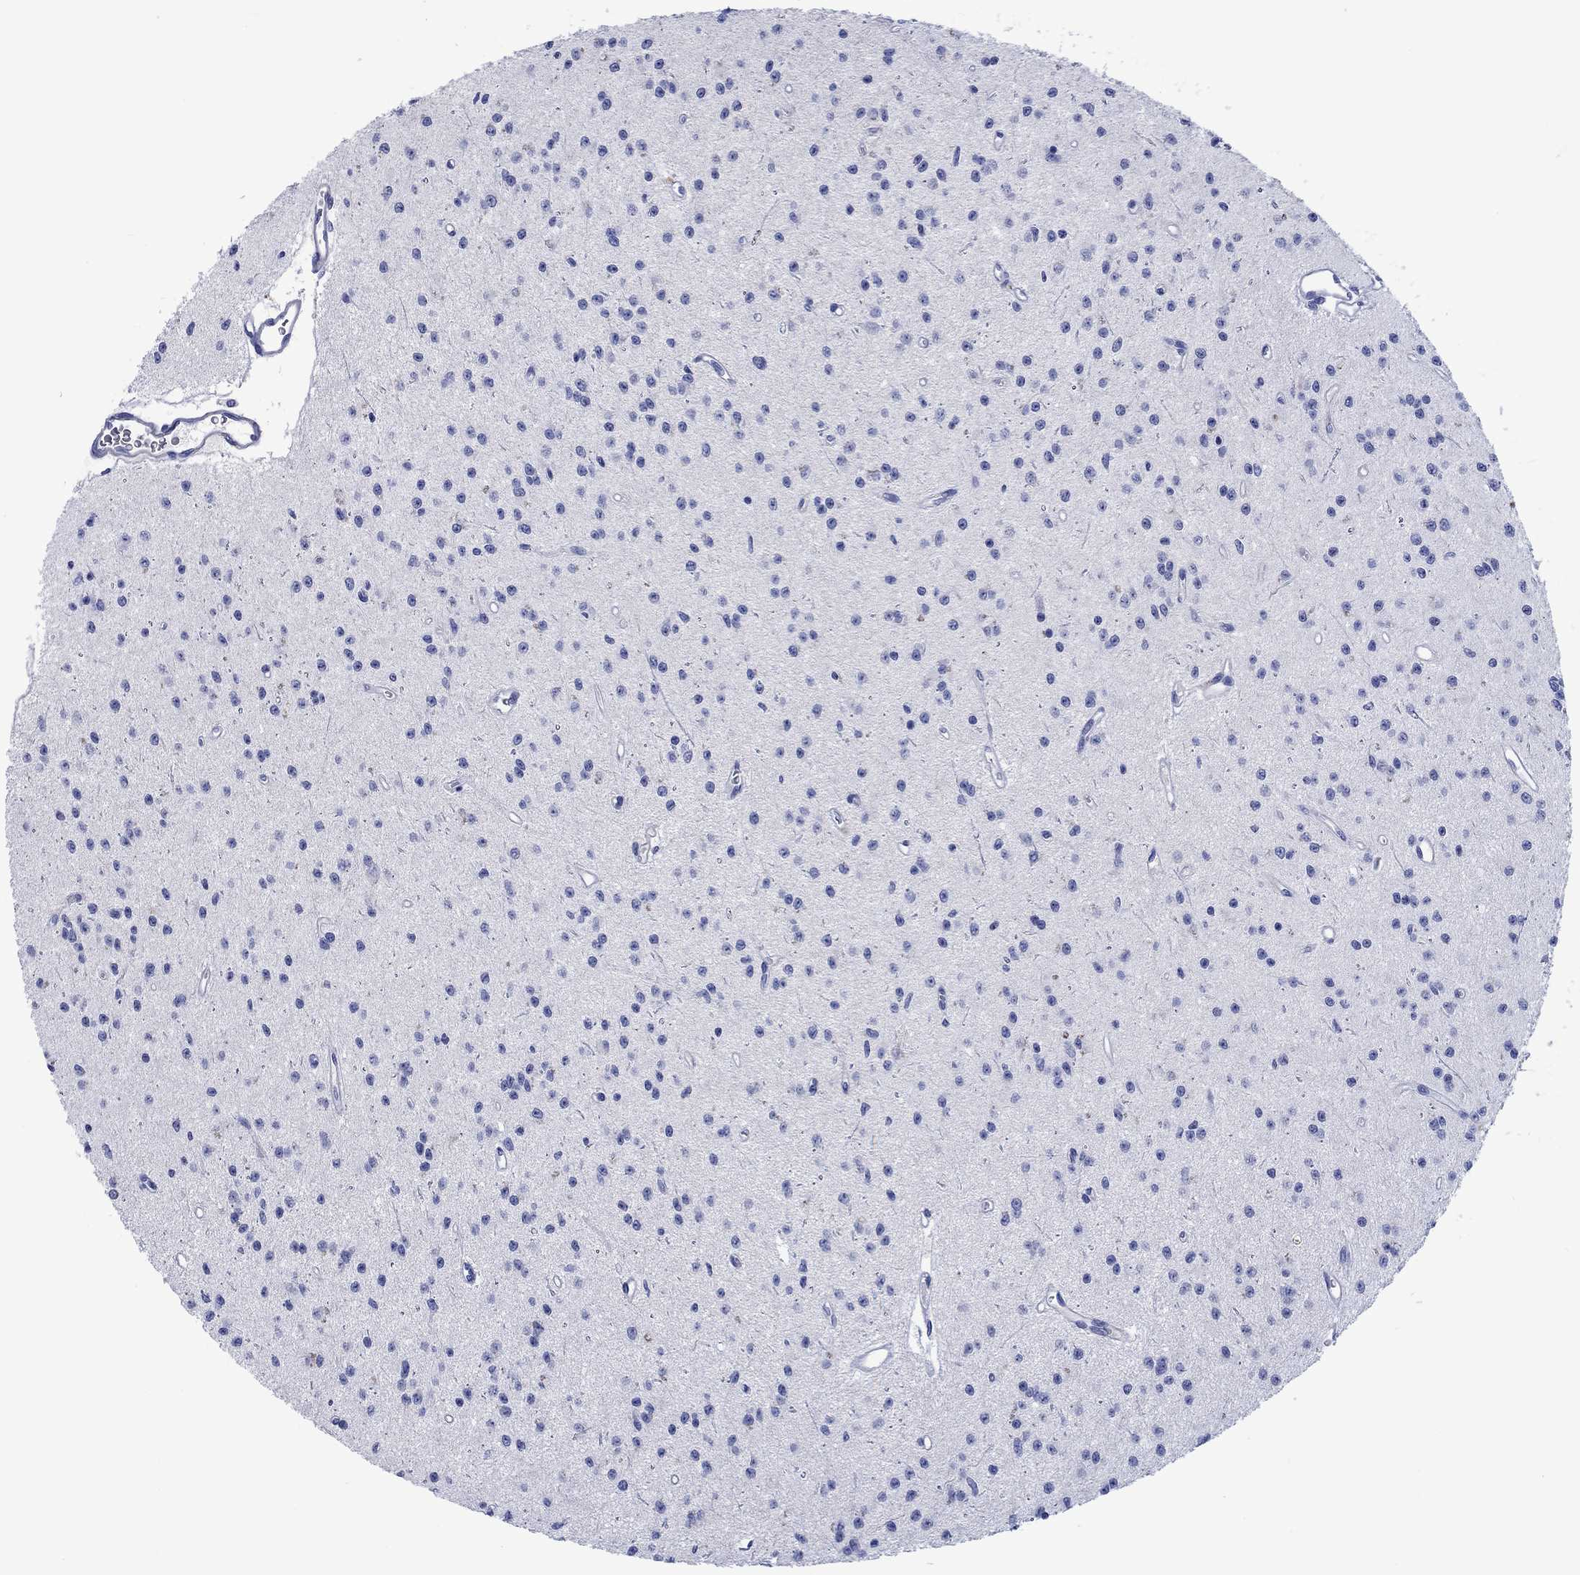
{"staining": {"intensity": "negative", "quantity": "none", "location": "none"}, "tissue": "glioma", "cell_type": "Tumor cells", "image_type": "cancer", "snomed": [{"axis": "morphology", "description": "Glioma, malignant, Low grade"}, {"axis": "topography", "description": "Brain"}], "caption": "Human low-grade glioma (malignant) stained for a protein using immunohistochemistry (IHC) demonstrates no staining in tumor cells.", "gene": "TOMM20L", "patient": {"sex": "female", "age": 45}}